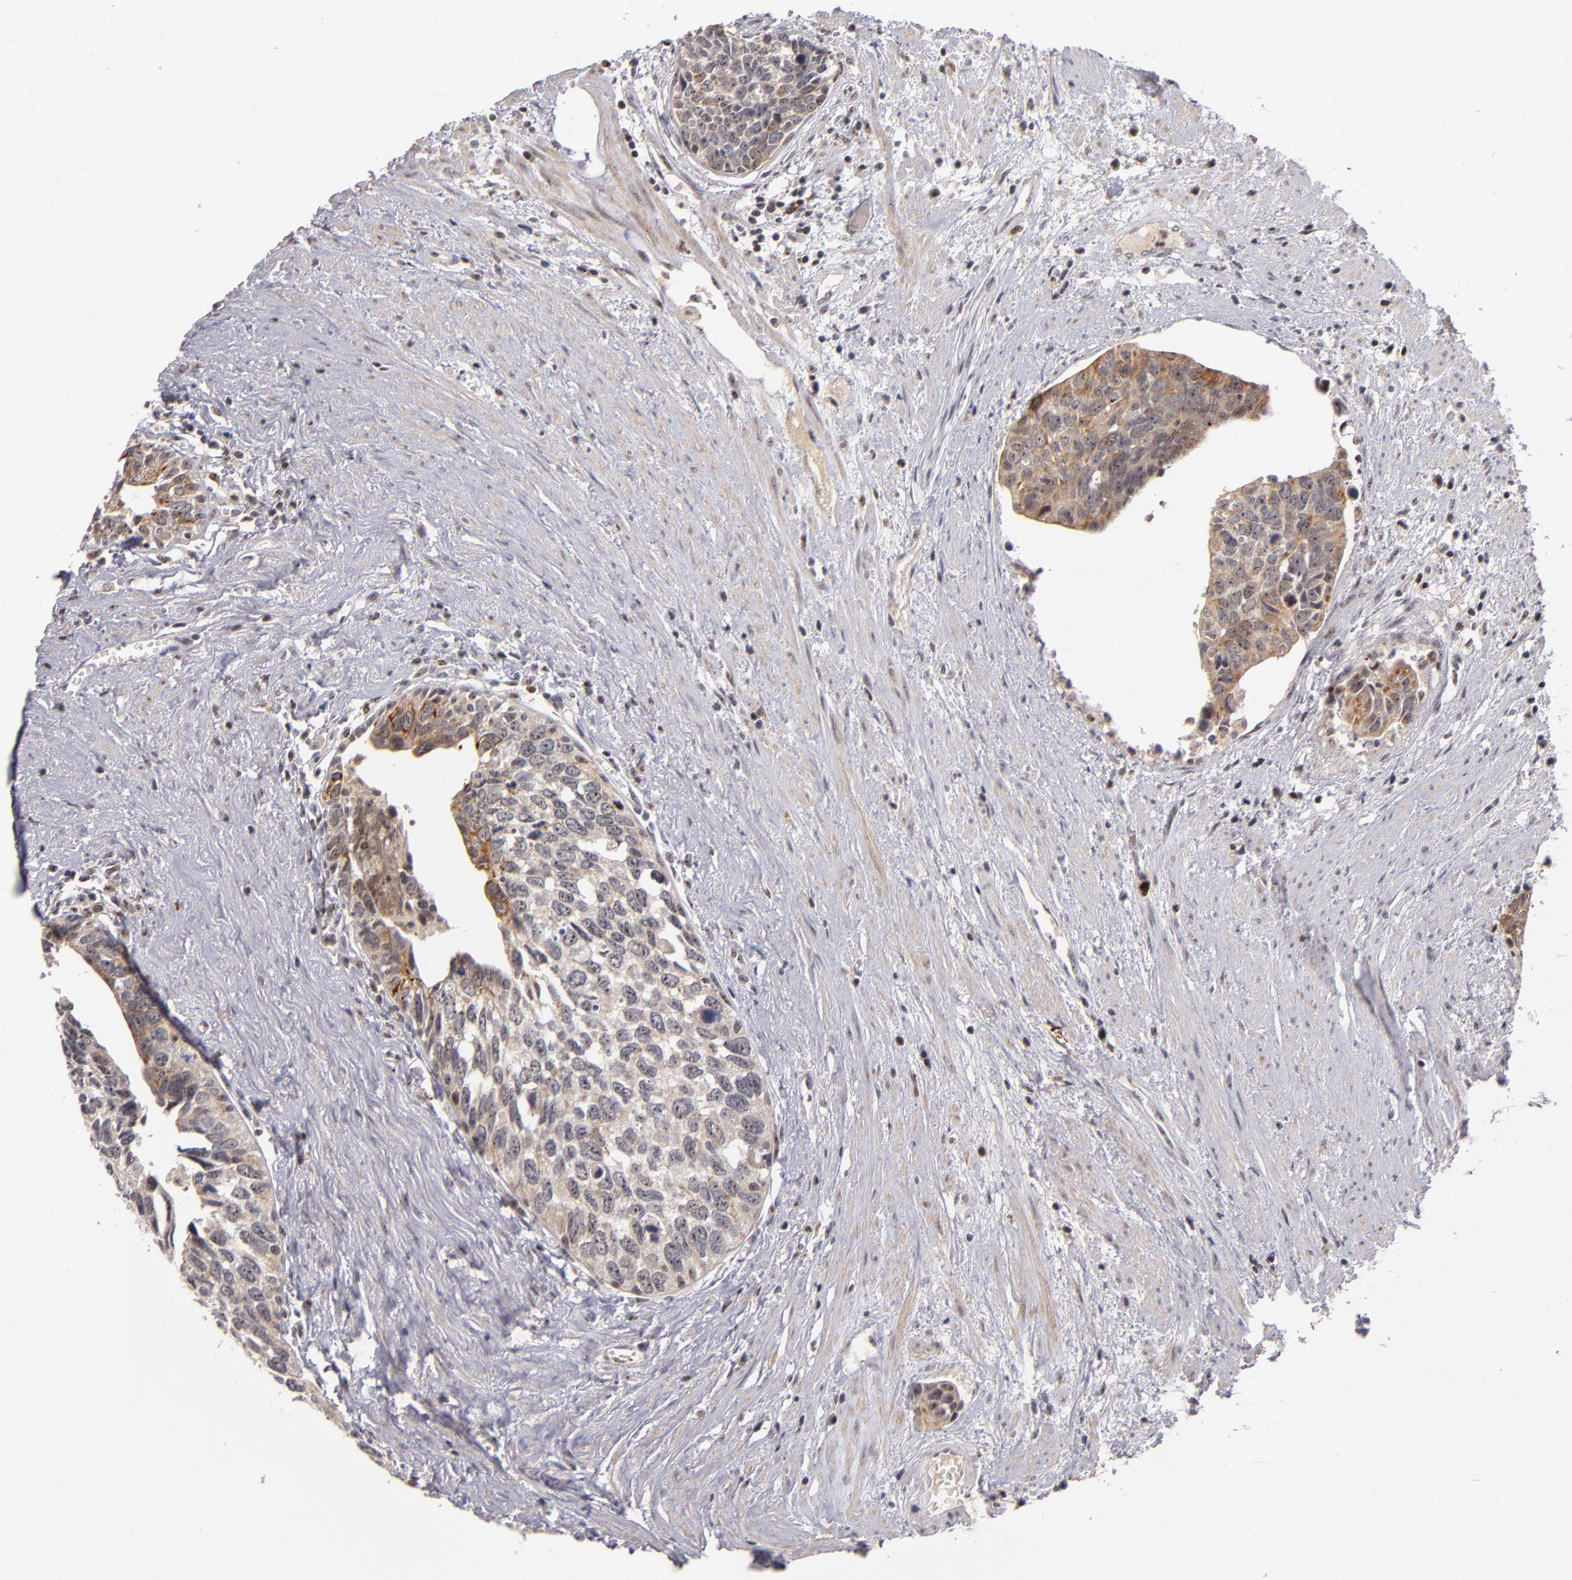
{"staining": {"intensity": "weak", "quantity": ">75%", "location": "cytoplasmic/membranous"}, "tissue": "urothelial cancer", "cell_type": "Tumor cells", "image_type": "cancer", "snomed": [{"axis": "morphology", "description": "Urothelial carcinoma, High grade"}, {"axis": "topography", "description": "Urinary bladder"}], "caption": "Immunohistochemical staining of human urothelial carcinoma (high-grade) exhibits weak cytoplasmic/membranous protein expression in about >75% of tumor cells.", "gene": "PCNX4", "patient": {"sex": "male", "age": 81}}